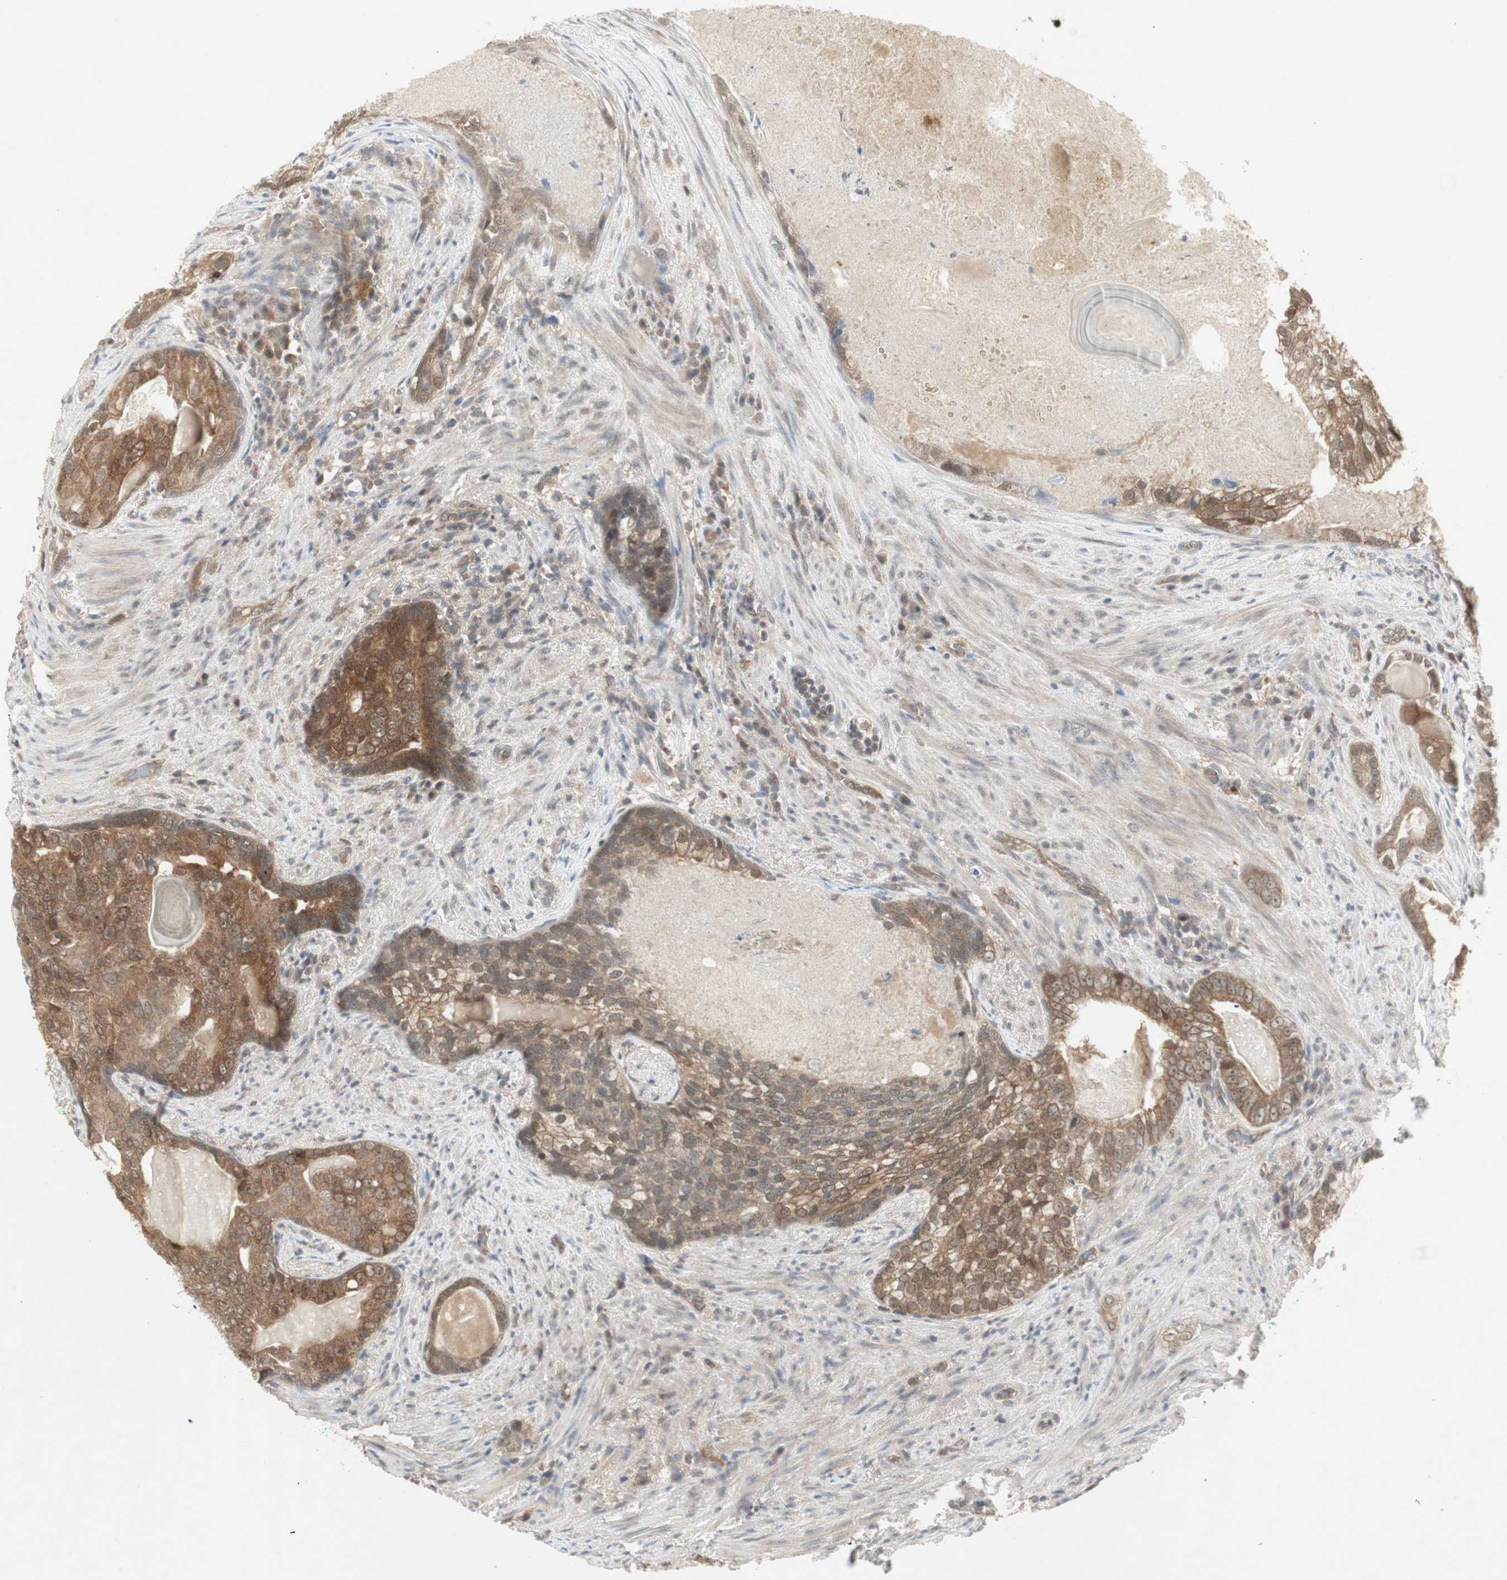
{"staining": {"intensity": "moderate", "quantity": ">75%", "location": "cytoplasmic/membranous,nuclear"}, "tissue": "prostate cancer", "cell_type": "Tumor cells", "image_type": "cancer", "snomed": [{"axis": "morphology", "description": "Adenocarcinoma, High grade"}, {"axis": "topography", "description": "Prostate"}], "caption": "Tumor cells demonstrate medium levels of moderate cytoplasmic/membranous and nuclear positivity in about >75% of cells in human prostate high-grade adenocarcinoma. (DAB IHC, brown staining for protein, blue staining for nuclei).", "gene": "PTPA", "patient": {"sex": "male", "age": 66}}